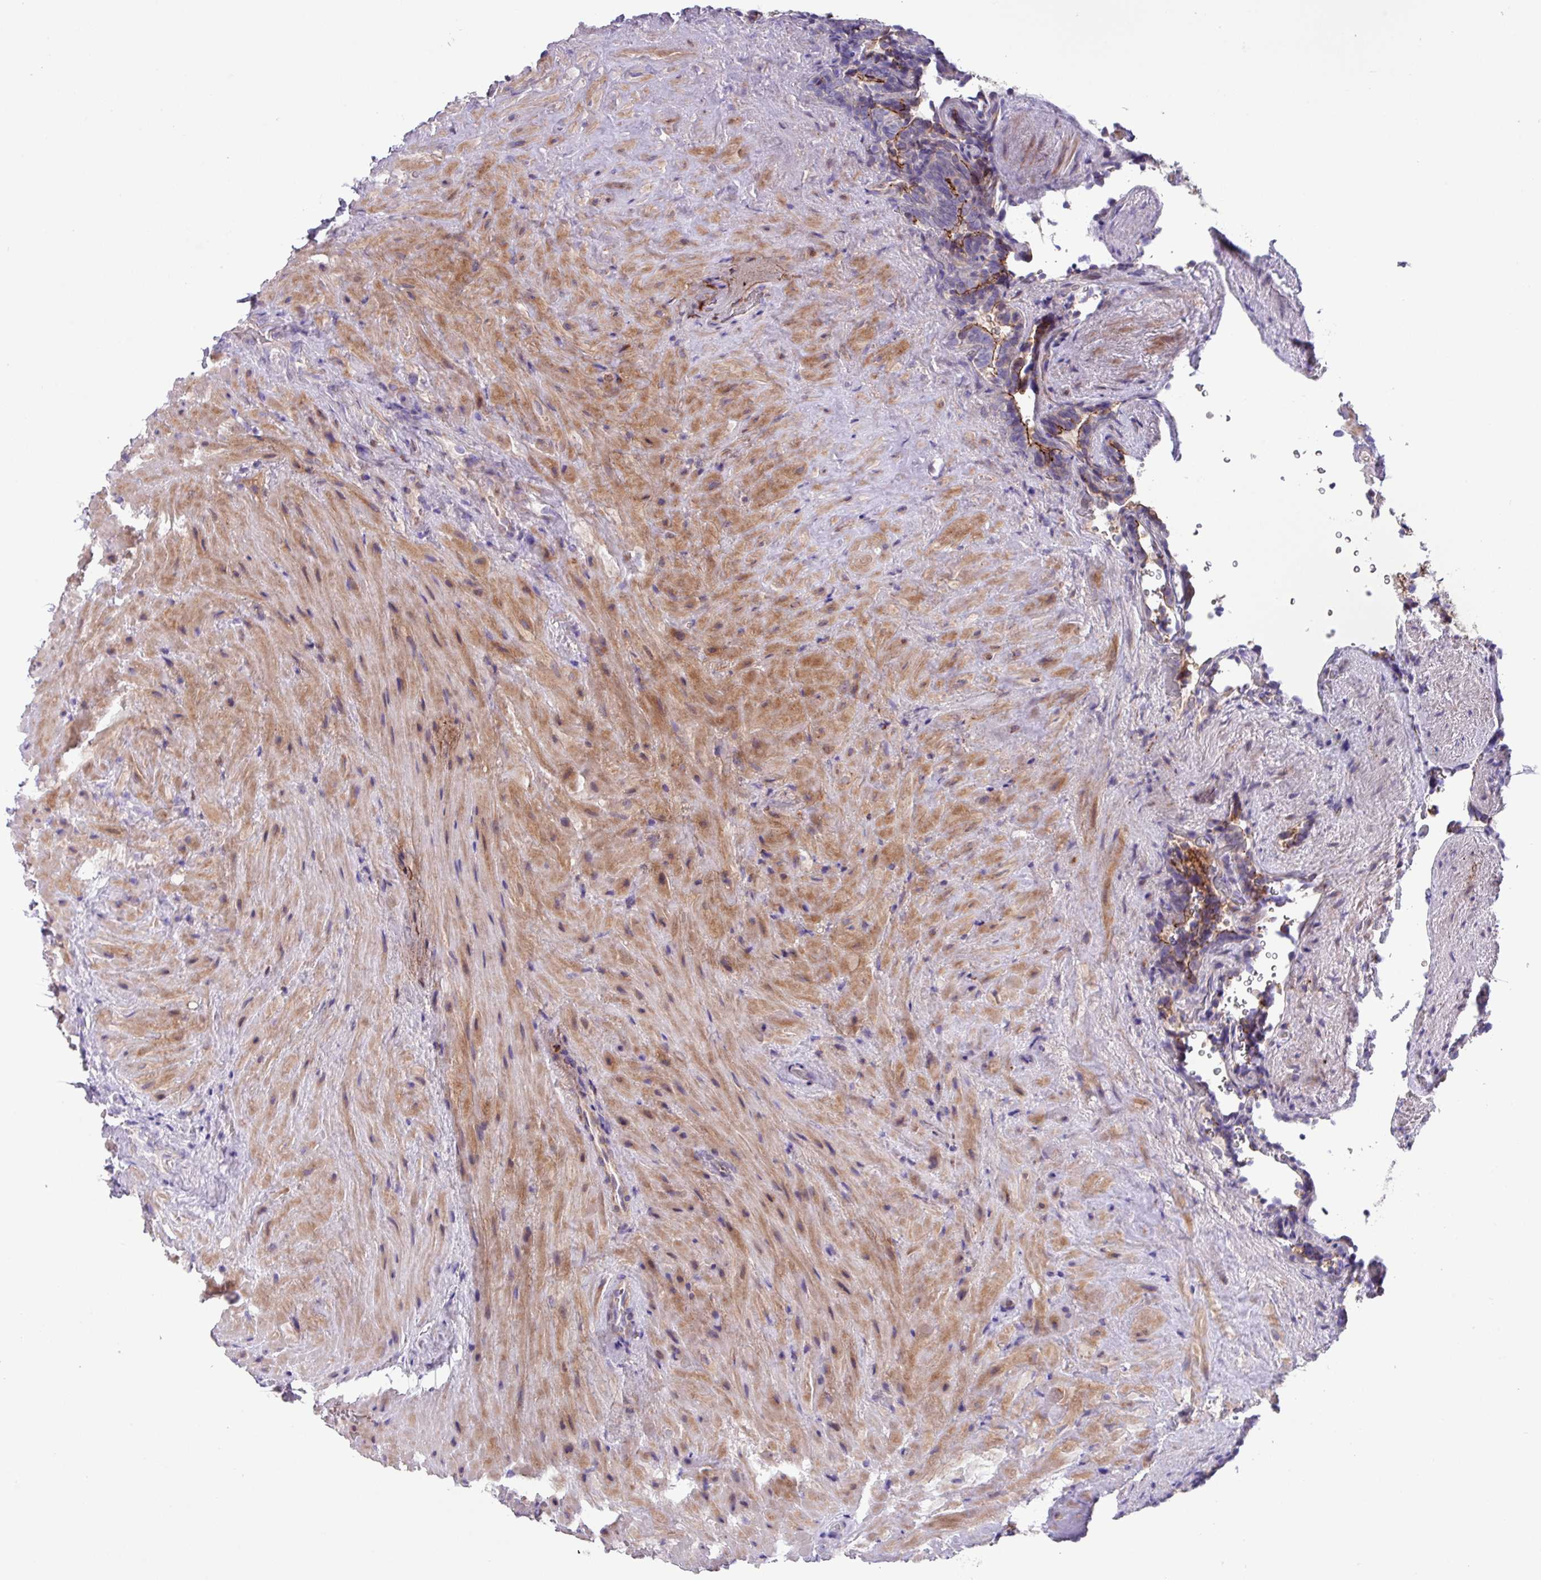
{"staining": {"intensity": "strong", "quantity": "<25%", "location": "cytoplasmic/membranous"}, "tissue": "seminal vesicle", "cell_type": "Glandular cells", "image_type": "normal", "snomed": [{"axis": "morphology", "description": "Normal tissue, NOS"}, {"axis": "topography", "description": "Seminal veicle"}], "caption": "Immunohistochemical staining of normal human seminal vesicle shows strong cytoplasmic/membranous protein positivity in approximately <25% of glandular cells. The staining was performed using DAB, with brown indicating positive protein expression. Nuclei are stained blue with hematoxylin.", "gene": "IQCJ", "patient": {"sex": "male", "age": 62}}